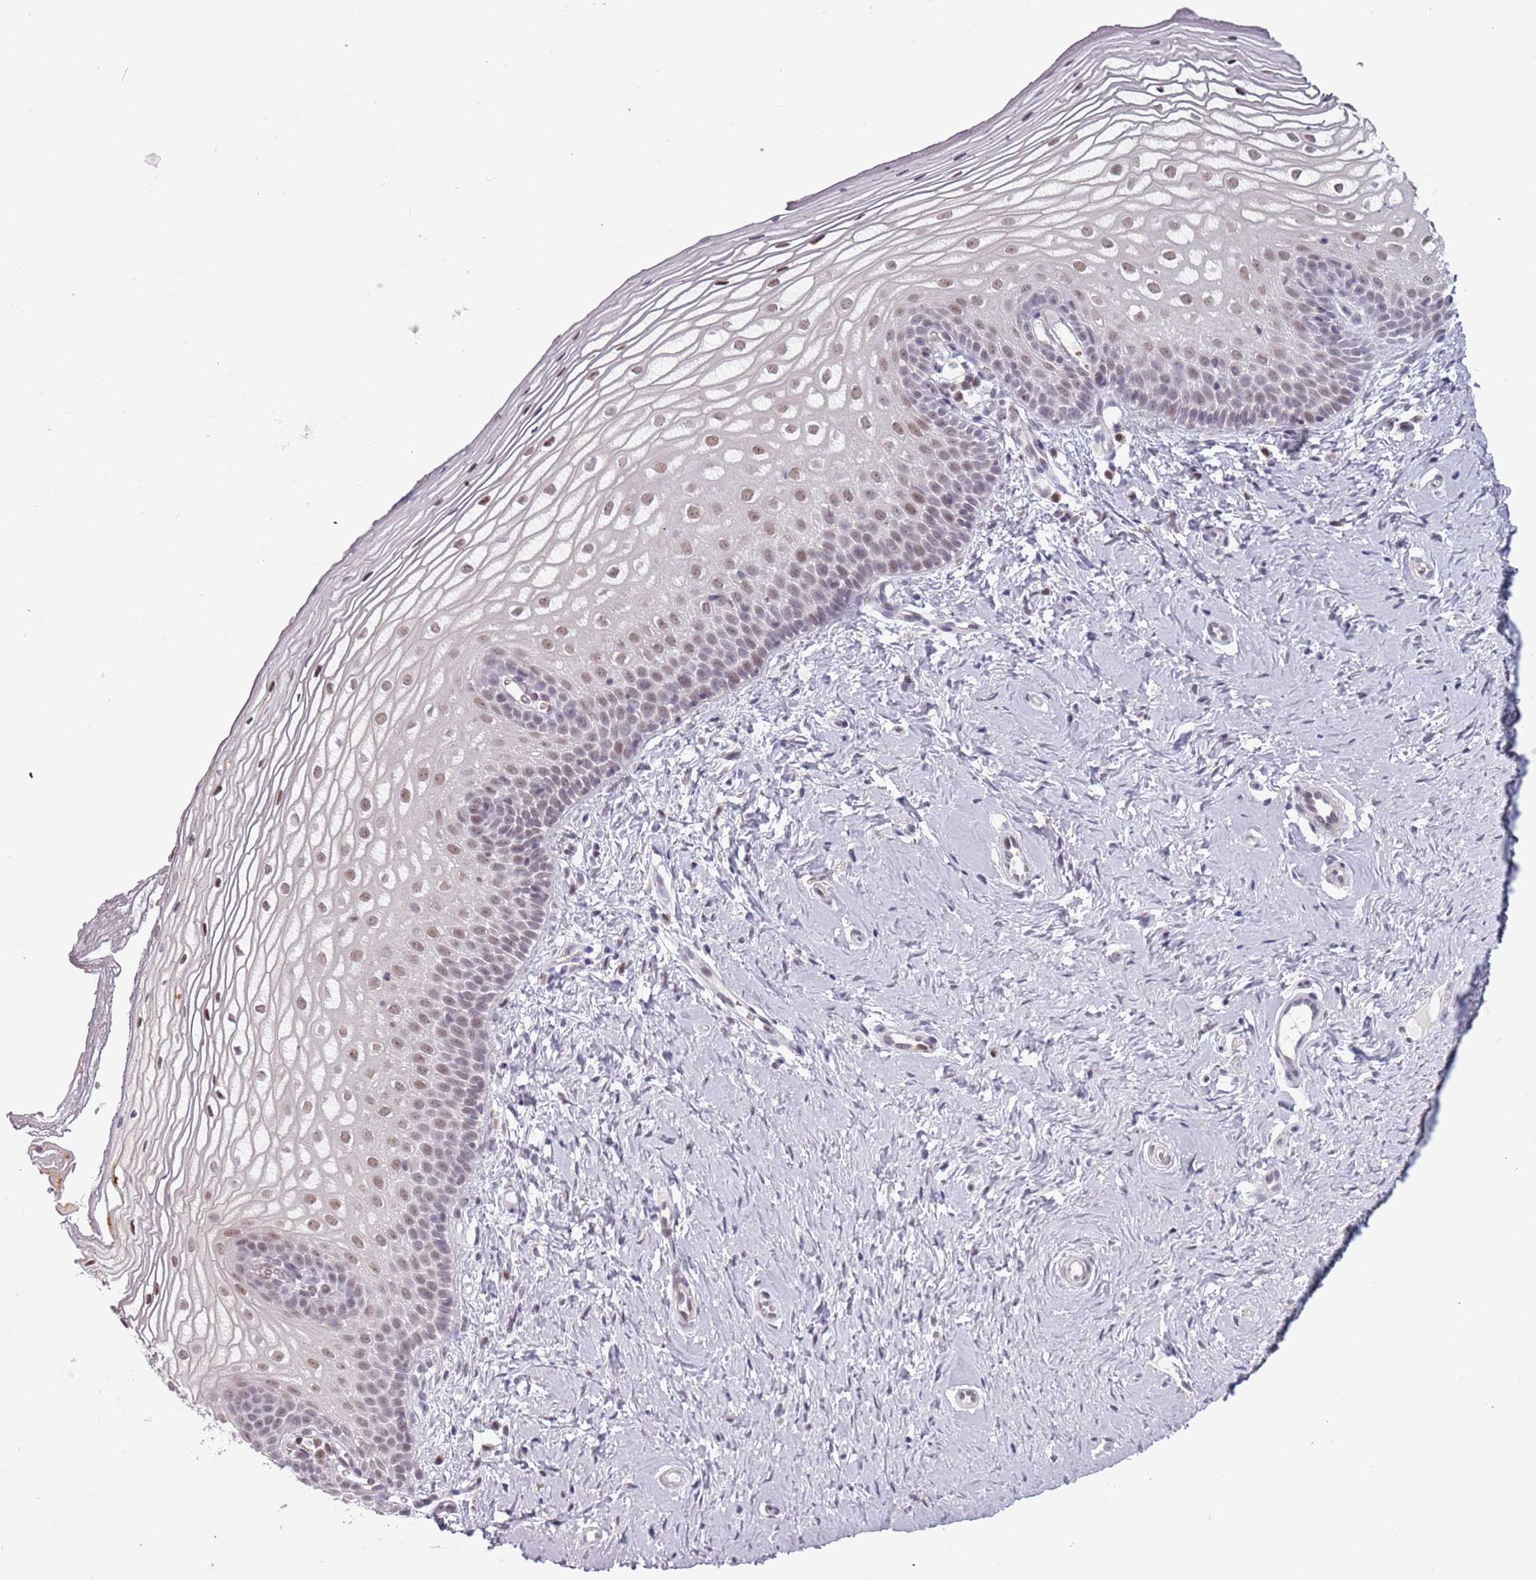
{"staining": {"intensity": "weak", "quantity": ">75%", "location": "nuclear"}, "tissue": "vagina", "cell_type": "Squamous epithelial cells", "image_type": "normal", "snomed": [{"axis": "morphology", "description": "Normal tissue, NOS"}, {"axis": "topography", "description": "Vagina"}], "caption": "IHC (DAB) staining of normal vagina reveals weak nuclear protein expression in about >75% of squamous epithelial cells. (DAB (3,3'-diaminobenzidine) IHC with brightfield microscopy, high magnification).", "gene": "REXO4", "patient": {"sex": "female", "age": 65}}